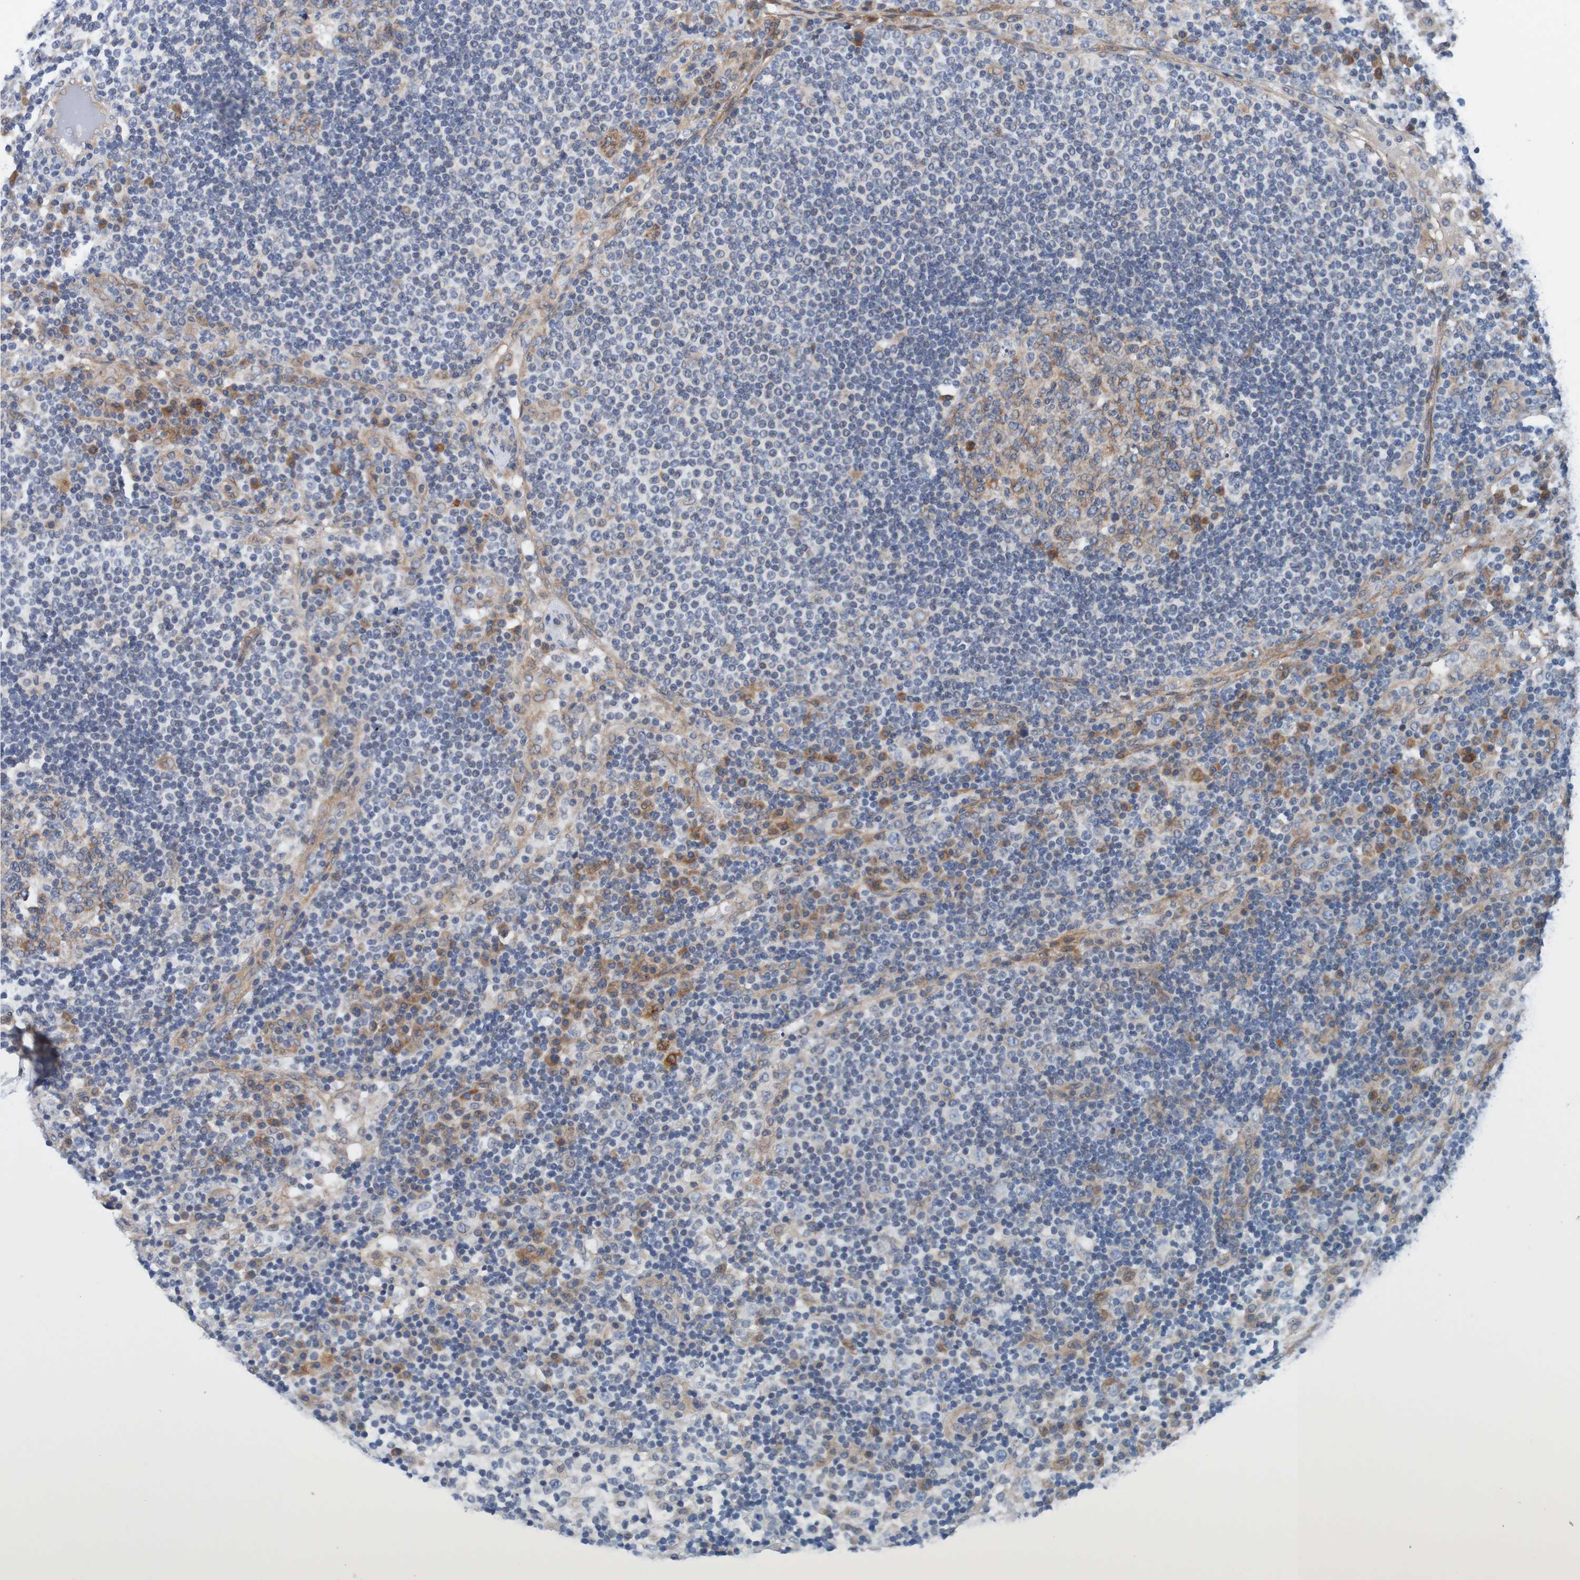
{"staining": {"intensity": "moderate", "quantity": ">75%", "location": "cytoplasmic/membranous"}, "tissue": "lymph node", "cell_type": "Germinal center cells", "image_type": "normal", "snomed": [{"axis": "morphology", "description": "Normal tissue, NOS"}, {"axis": "topography", "description": "Lymph node"}], "caption": "Lymph node was stained to show a protein in brown. There is medium levels of moderate cytoplasmic/membranous expression in about >75% of germinal center cells.", "gene": "CPED1", "patient": {"sex": "female", "age": 53}}